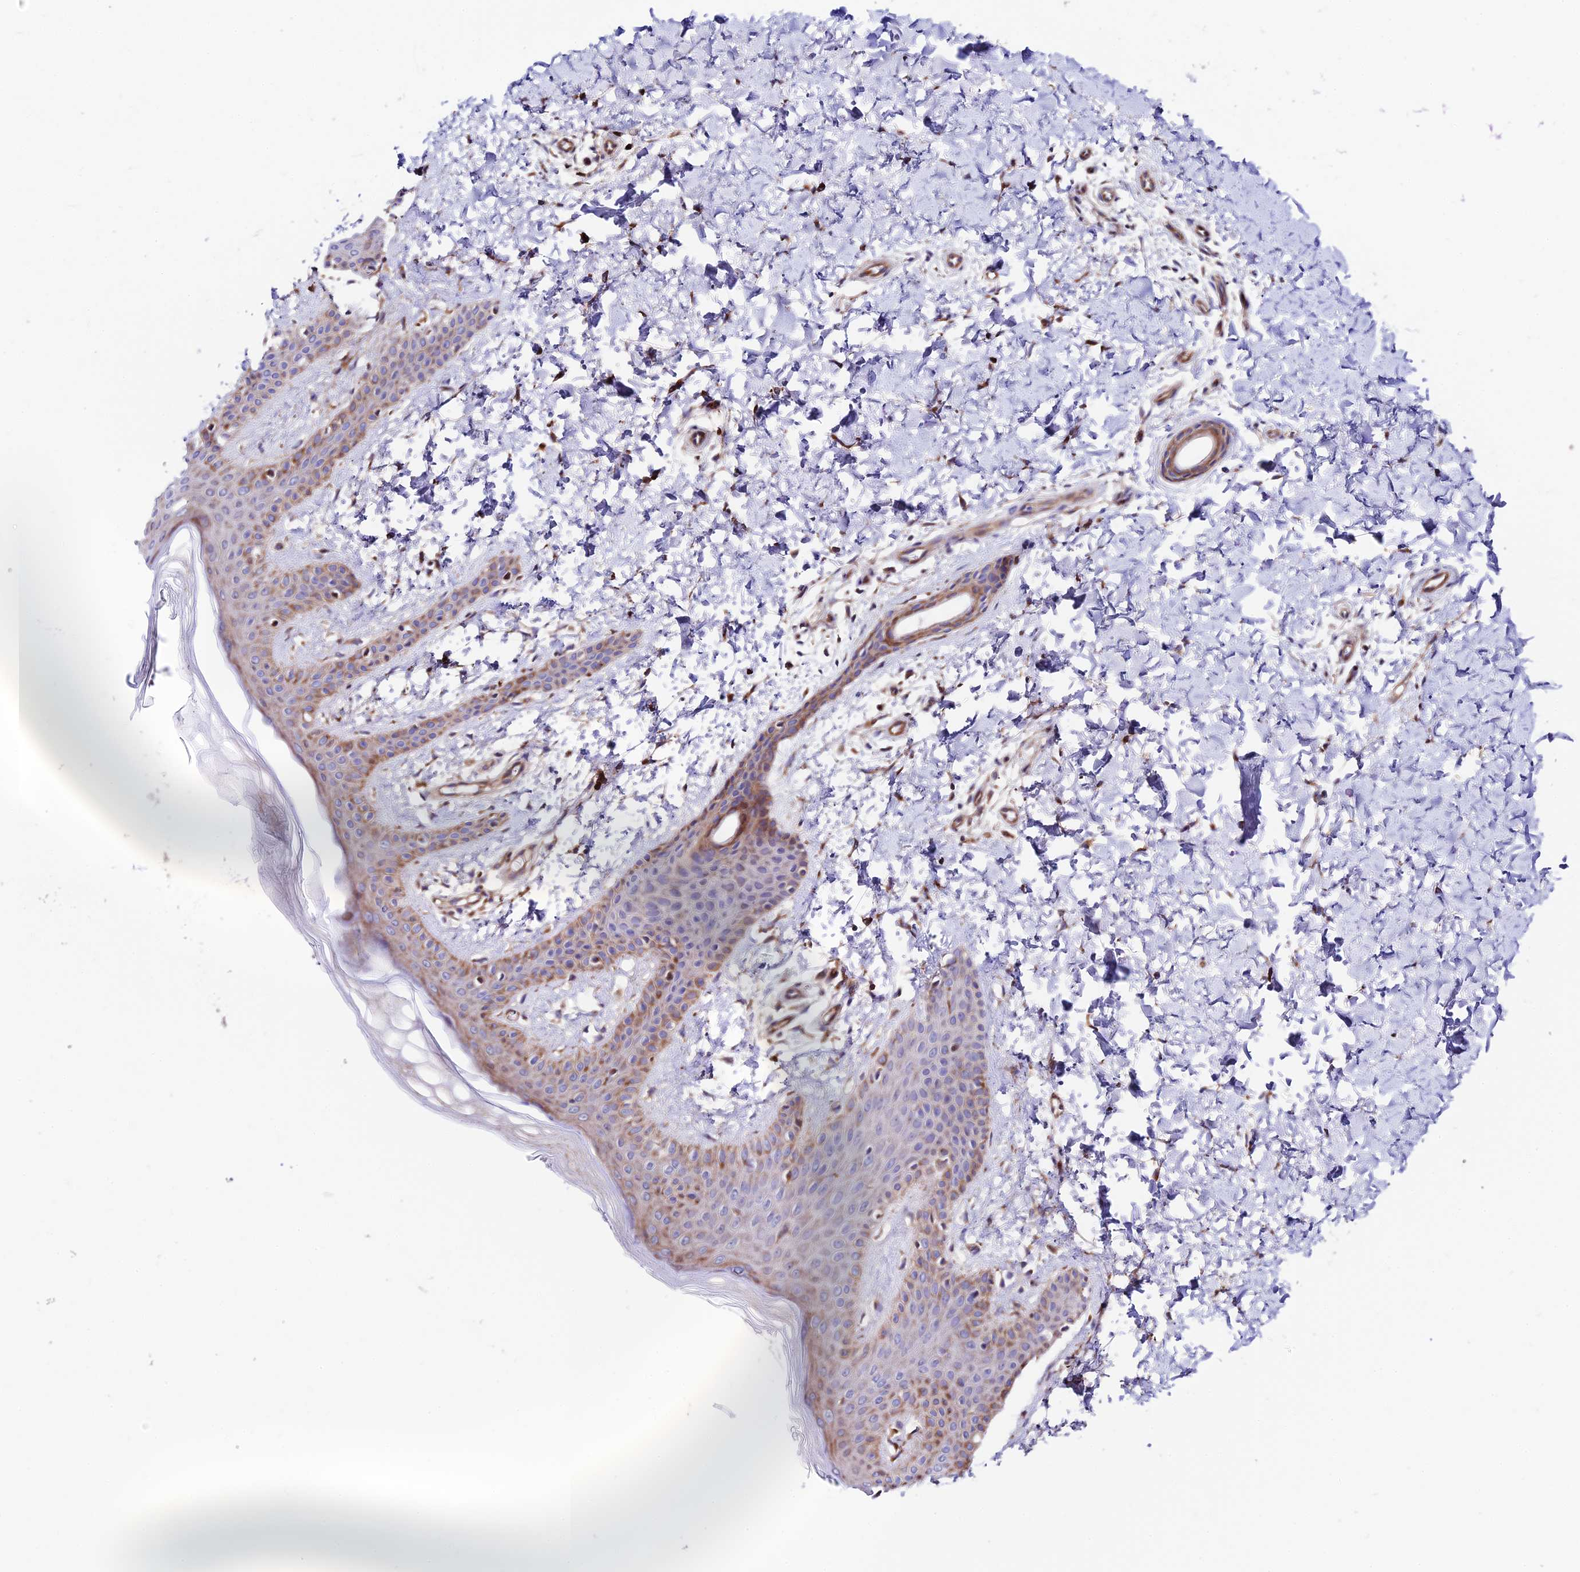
{"staining": {"intensity": "moderate", "quantity": "25%-75%", "location": "cytoplasmic/membranous"}, "tissue": "skin", "cell_type": "Fibroblasts", "image_type": "normal", "snomed": [{"axis": "morphology", "description": "Normal tissue, NOS"}, {"axis": "topography", "description": "Skin"}], "caption": "Moderate cytoplasmic/membranous positivity for a protein is identified in about 25%-75% of fibroblasts of normal skin using IHC.", "gene": "VPS13C", "patient": {"sex": "male", "age": 36}}